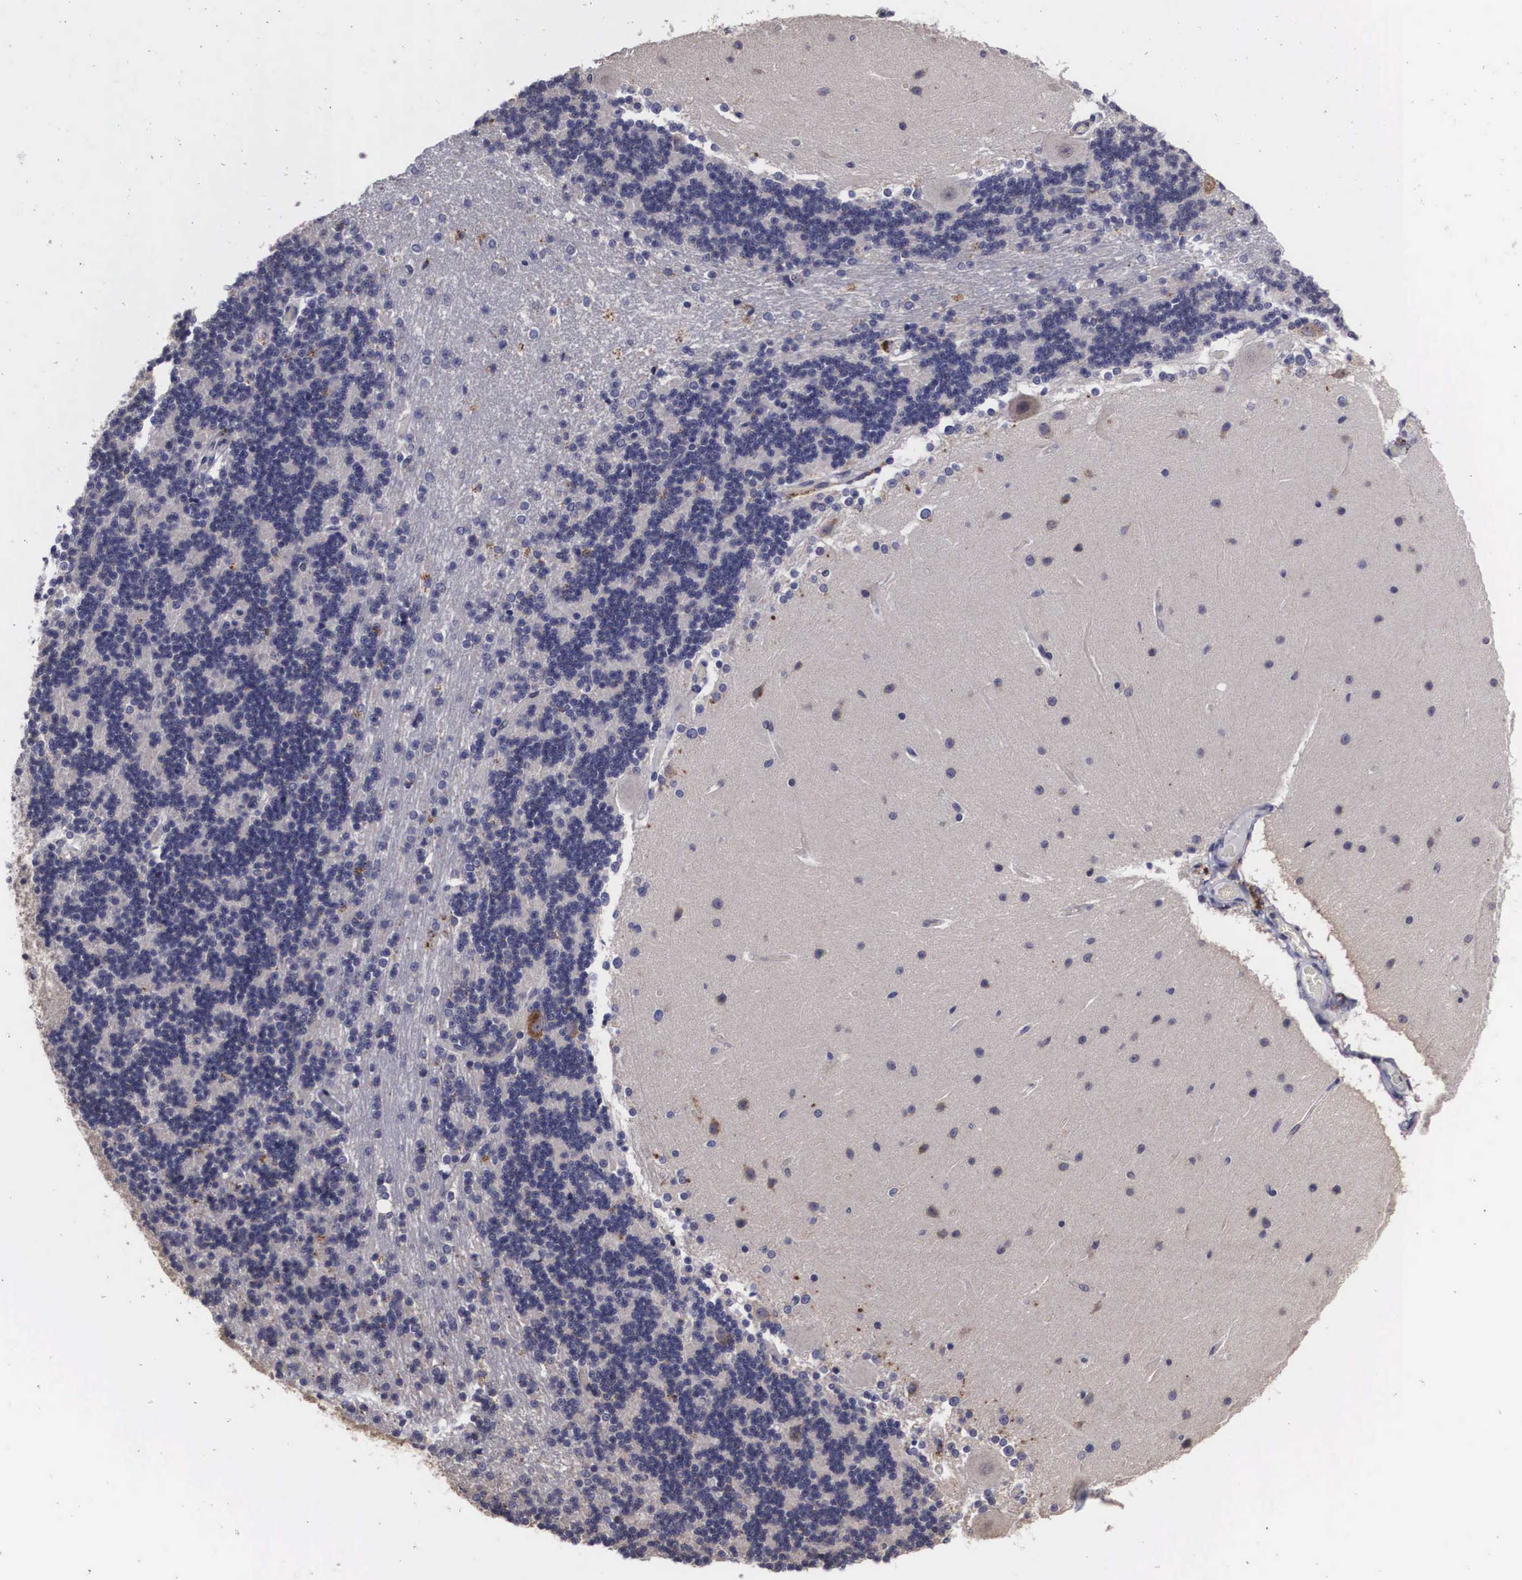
{"staining": {"intensity": "strong", "quantity": "<25%", "location": "cytoplasmic/membranous"}, "tissue": "cerebellum", "cell_type": "Cells in granular layer", "image_type": "normal", "snomed": [{"axis": "morphology", "description": "Normal tissue, NOS"}, {"axis": "topography", "description": "Cerebellum"}], "caption": "Cerebellum stained with a brown dye exhibits strong cytoplasmic/membranous positive positivity in approximately <25% of cells in granular layer.", "gene": "CRELD2", "patient": {"sex": "female", "age": 54}}